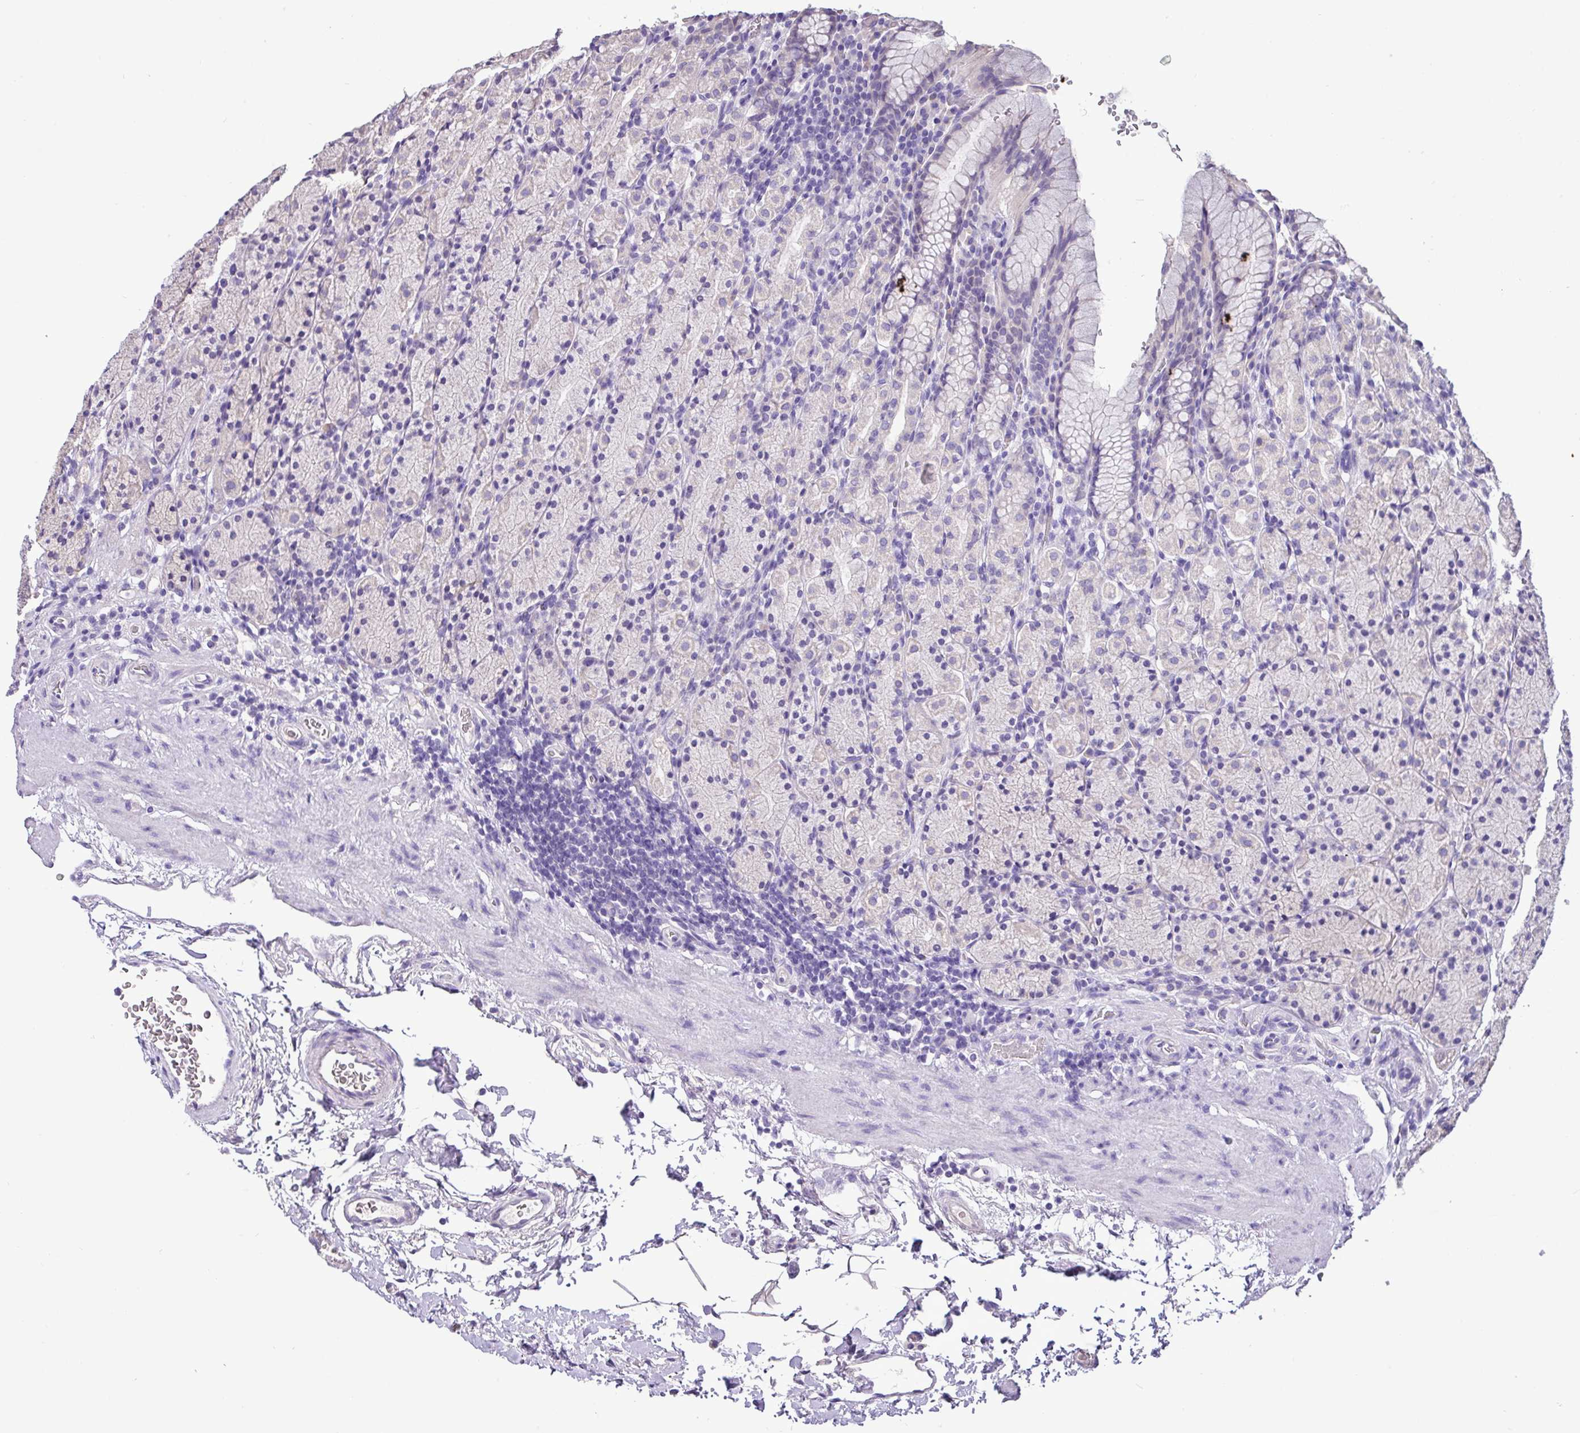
{"staining": {"intensity": "weak", "quantity": "<25%", "location": "cytoplasmic/membranous"}, "tissue": "stomach", "cell_type": "Glandular cells", "image_type": "normal", "snomed": [{"axis": "morphology", "description": "Normal tissue, NOS"}, {"axis": "topography", "description": "Stomach, upper"}, {"axis": "topography", "description": "Stomach"}], "caption": "The micrograph reveals no staining of glandular cells in normal stomach.", "gene": "EPCAM", "patient": {"sex": "male", "age": 62}}